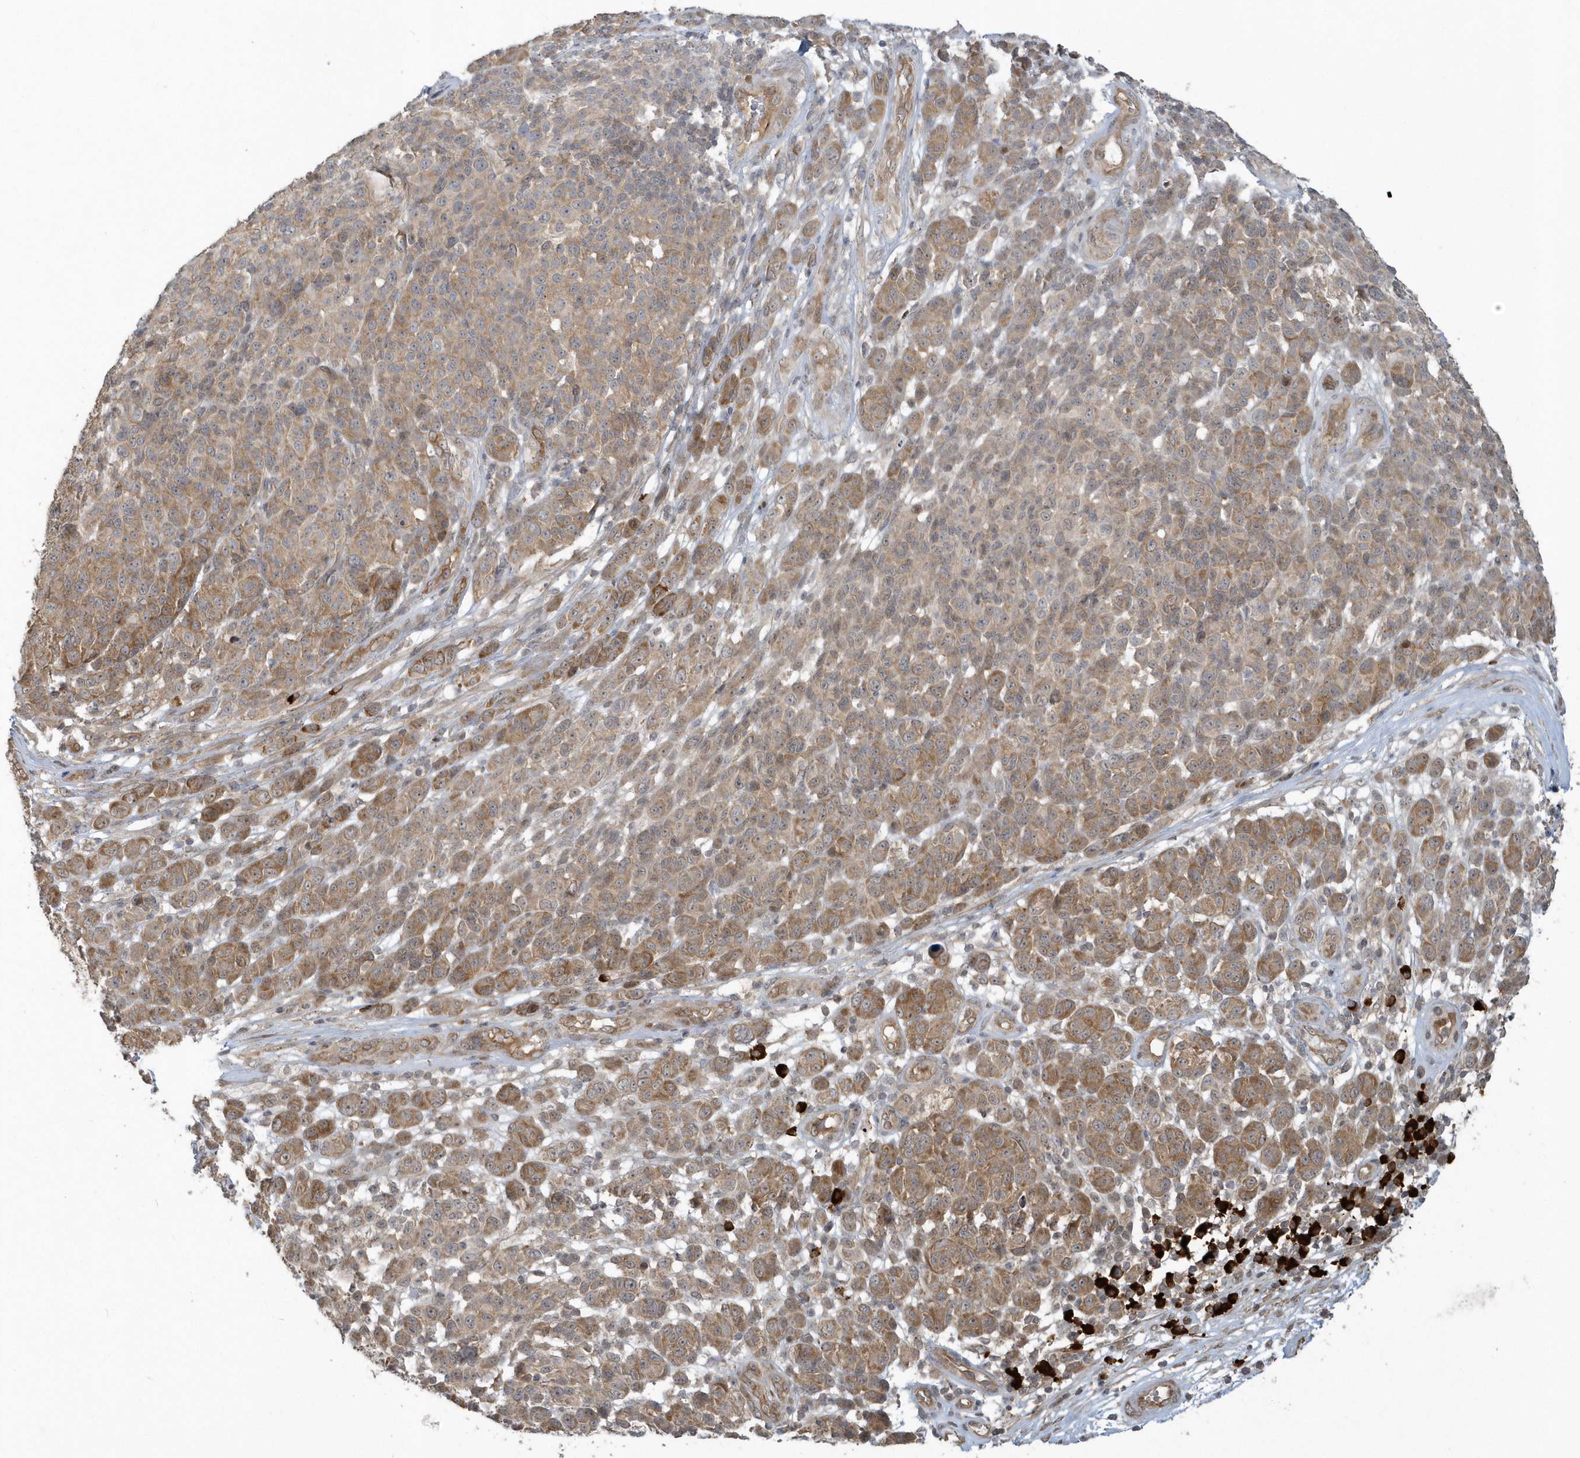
{"staining": {"intensity": "moderate", "quantity": ">75%", "location": "cytoplasmic/membranous"}, "tissue": "melanoma", "cell_type": "Tumor cells", "image_type": "cancer", "snomed": [{"axis": "morphology", "description": "Malignant melanoma, NOS"}, {"axis": "topography", "description": "Skin"}], "caption": "Immunohistochemistry (IHC) of malignant melanoma exhibits medium levels of moderate cytoplasmic/membranous positivity in approximately >75% of tumor cells.", "gene": "STIM2", "patient": {"sex": "male", "age": 49}}